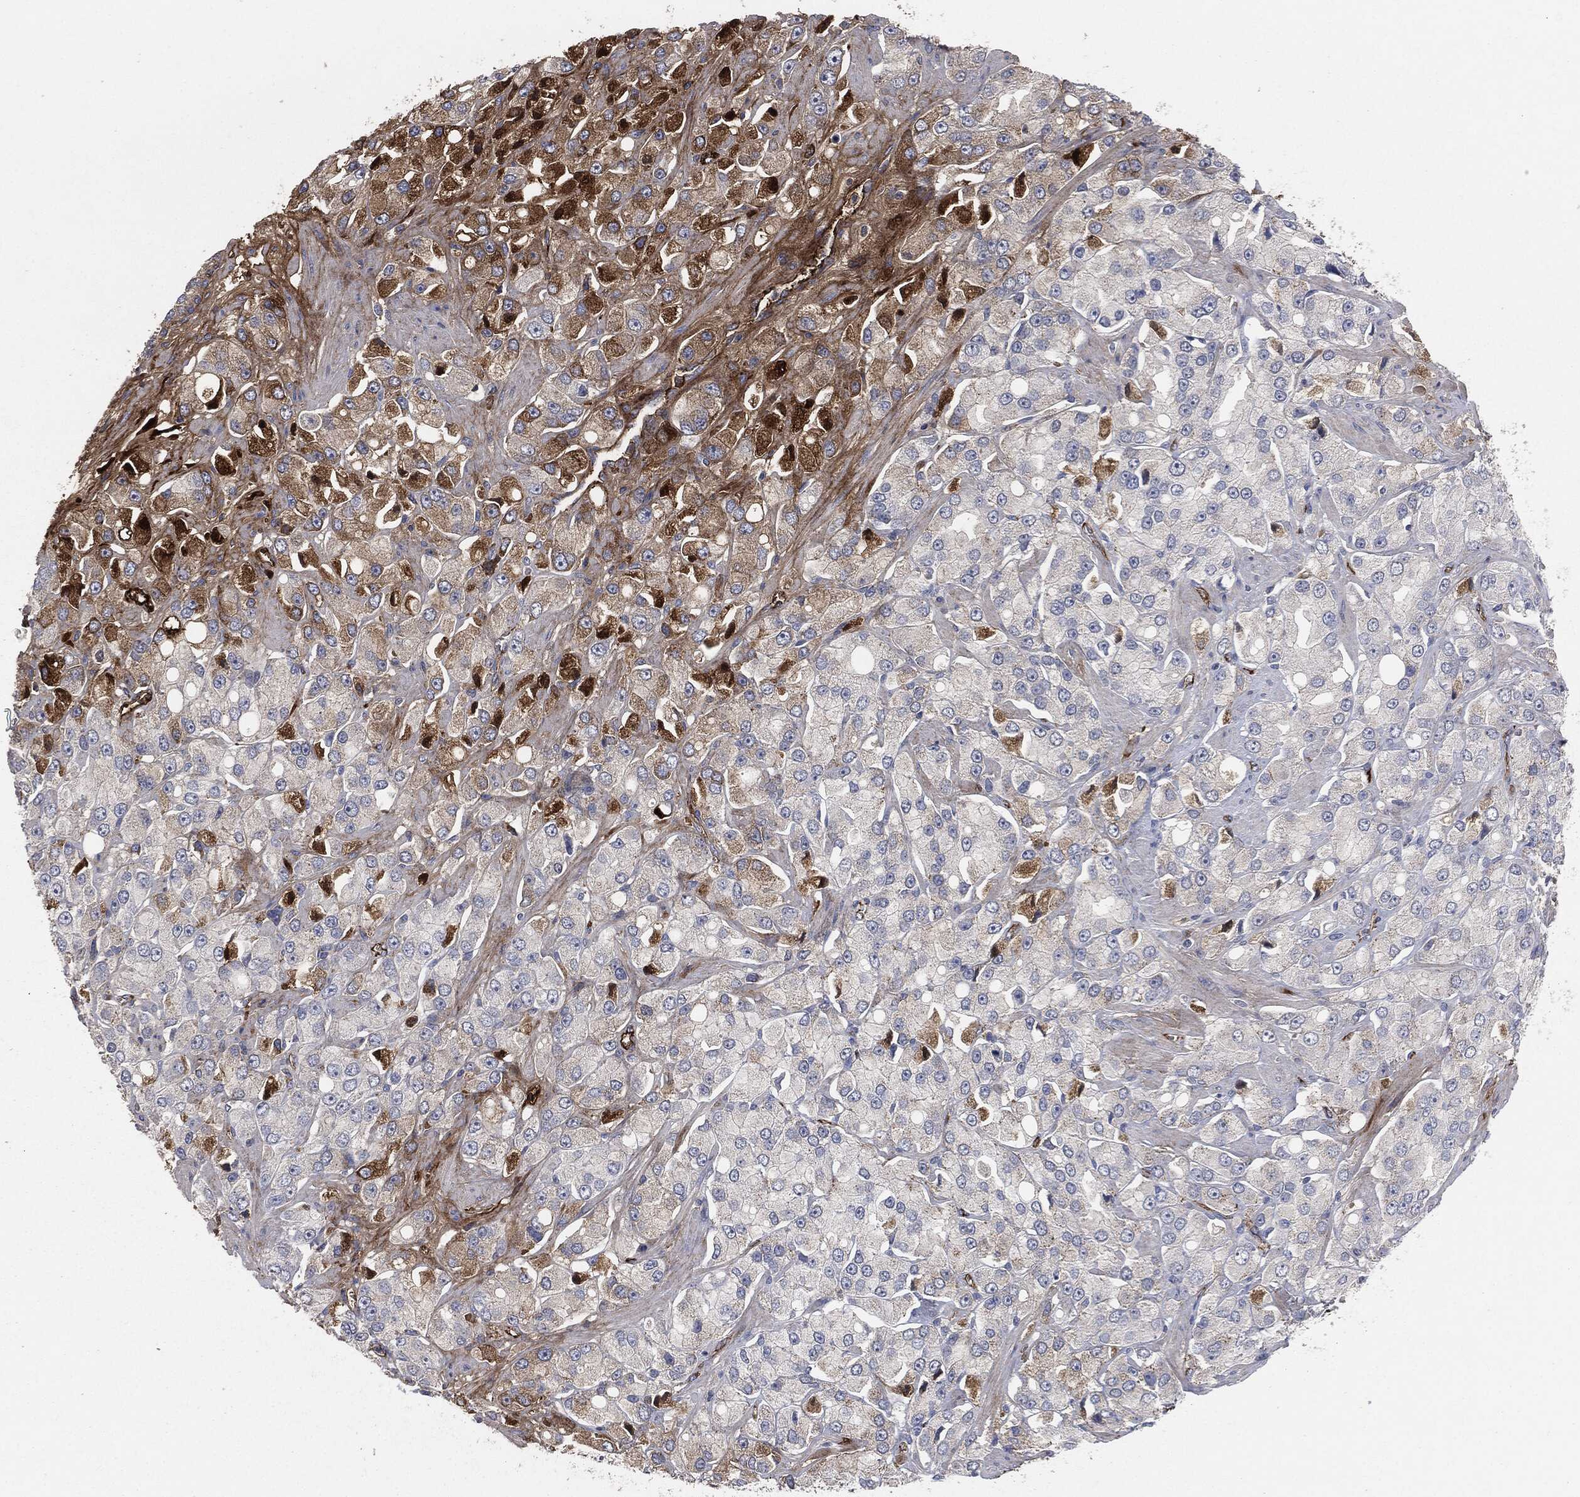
{"staining": {"intensity": "strong", "quantity": "<25%", "location": "cytoplasmic/membranous"}, "tissue": "prostate cancer", "cell_type": "Tumor cells", "image_type": "cancer", "snomed": [{"axis": "morphology", "description": "Adenocarcinoma, NOS"}, {"axis": "topography", "description": "Prostate and seminal vesicle, NOS"}, {"axis": "topography", "description": "Prostate"}], "caption": "Protein expression analysis of prostate cancer (adenocarcinoma) displays strong cytoplasmic/membranous staining in about <25% of tumor cells.", "gene": "APOB", "patient": {"sex": "male", "age": 64}}